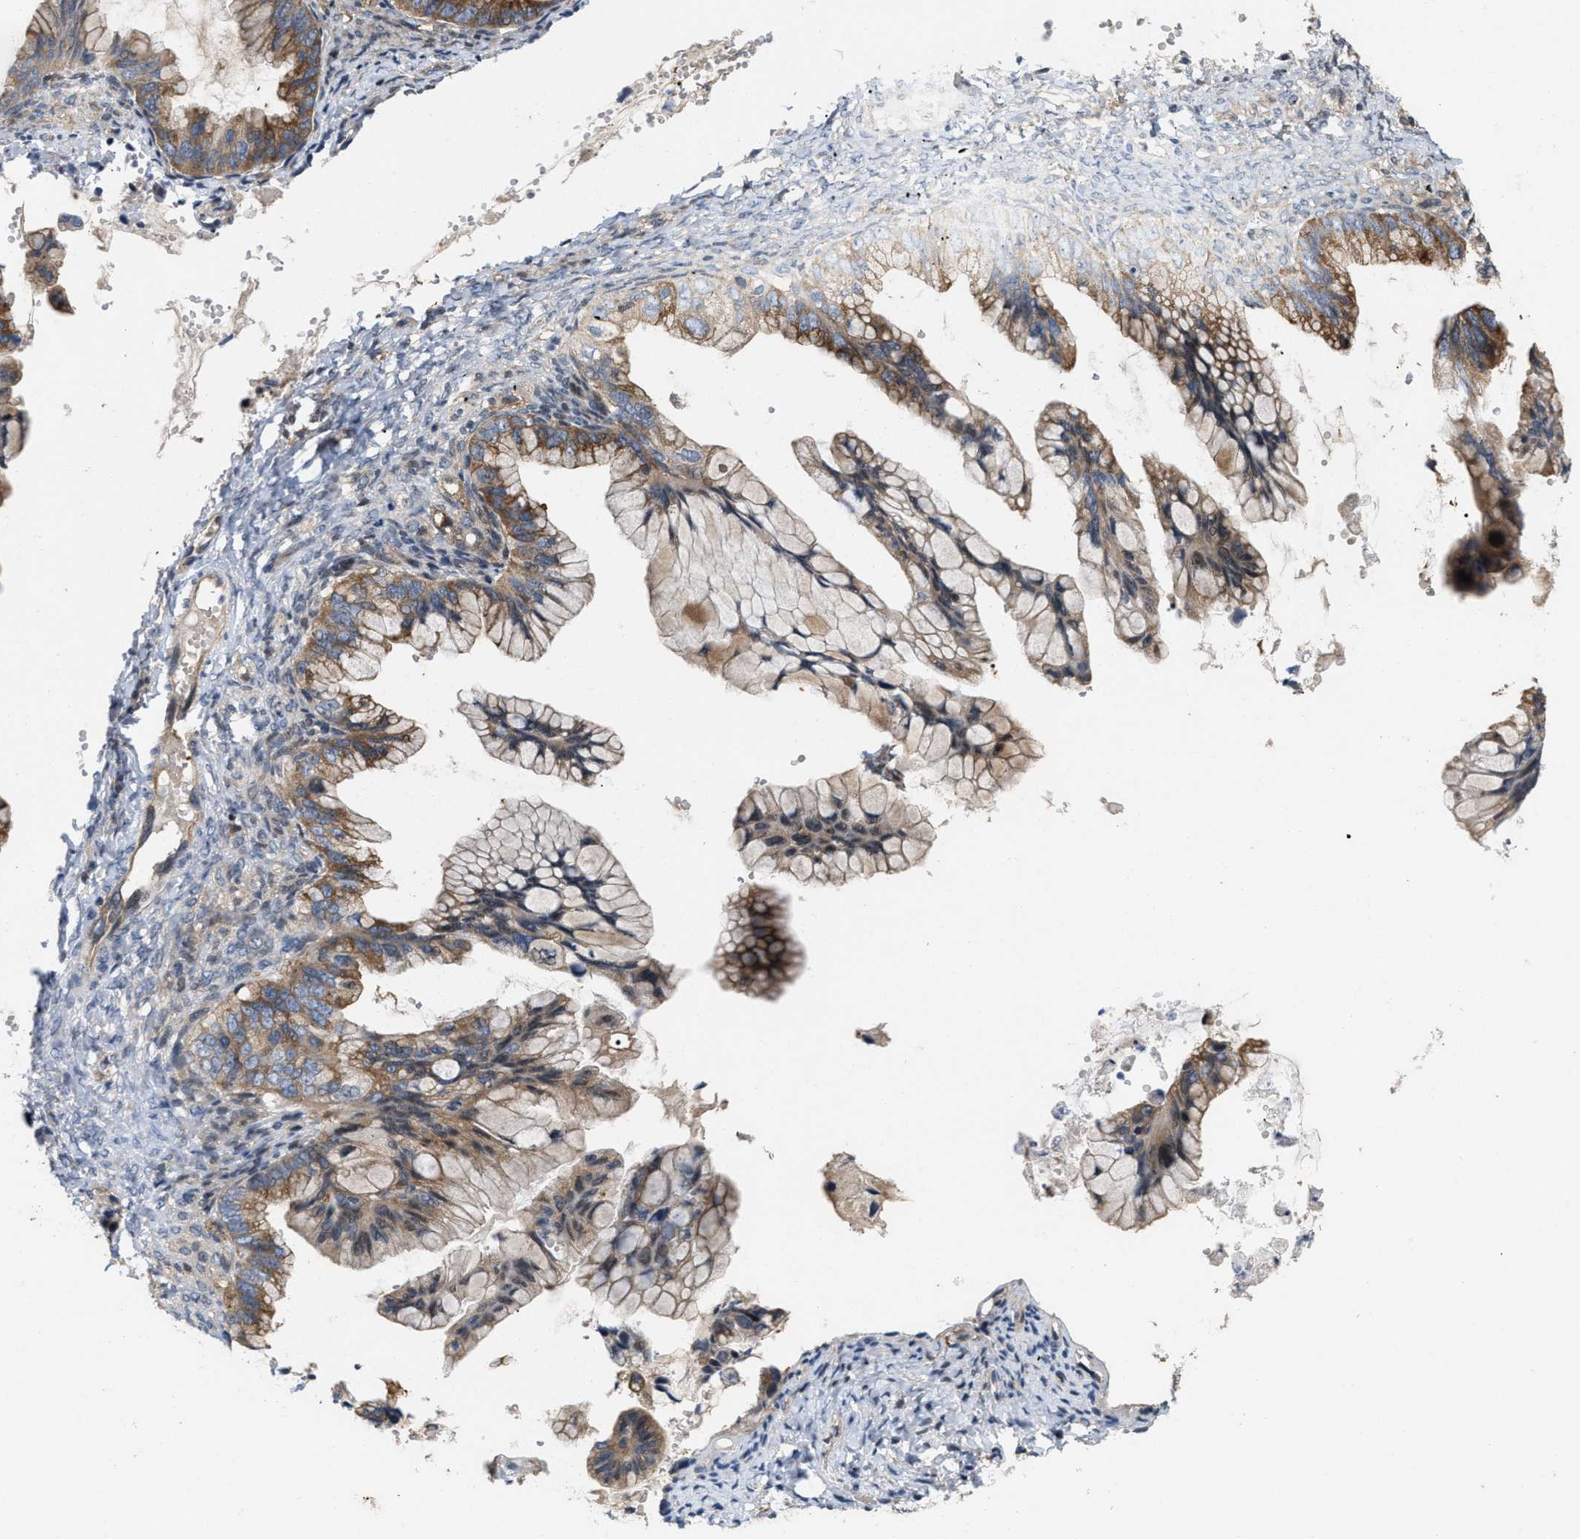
{"staining": {"intensity": "moderate", "quantity": "25%-75%", "location": "cytoplasmic/membranous"}, "tissue": "ovarian cancer", "cell_type": "Tumor cells", "image_type": "cancer", "snomed": [{"axis": "morphology", "description": "Cystadenocarcinoma, mucinous, NOS"}, {"axis": "topography", "description": "Ovary"}], "caption": "Immunohistochemistry photomicrograph of neoplastic tissue: human ovarian mucinous cystadenocarcinoma stained using IHC displays medium levels of moderate protein expression localized specifically in the cytoplasmic/membranous of tumor cells, appearing as a cytoplasmic/membranous brown color.", "gene": "CSNK1A1", "patient": {"sex": "female", "age": 36}}